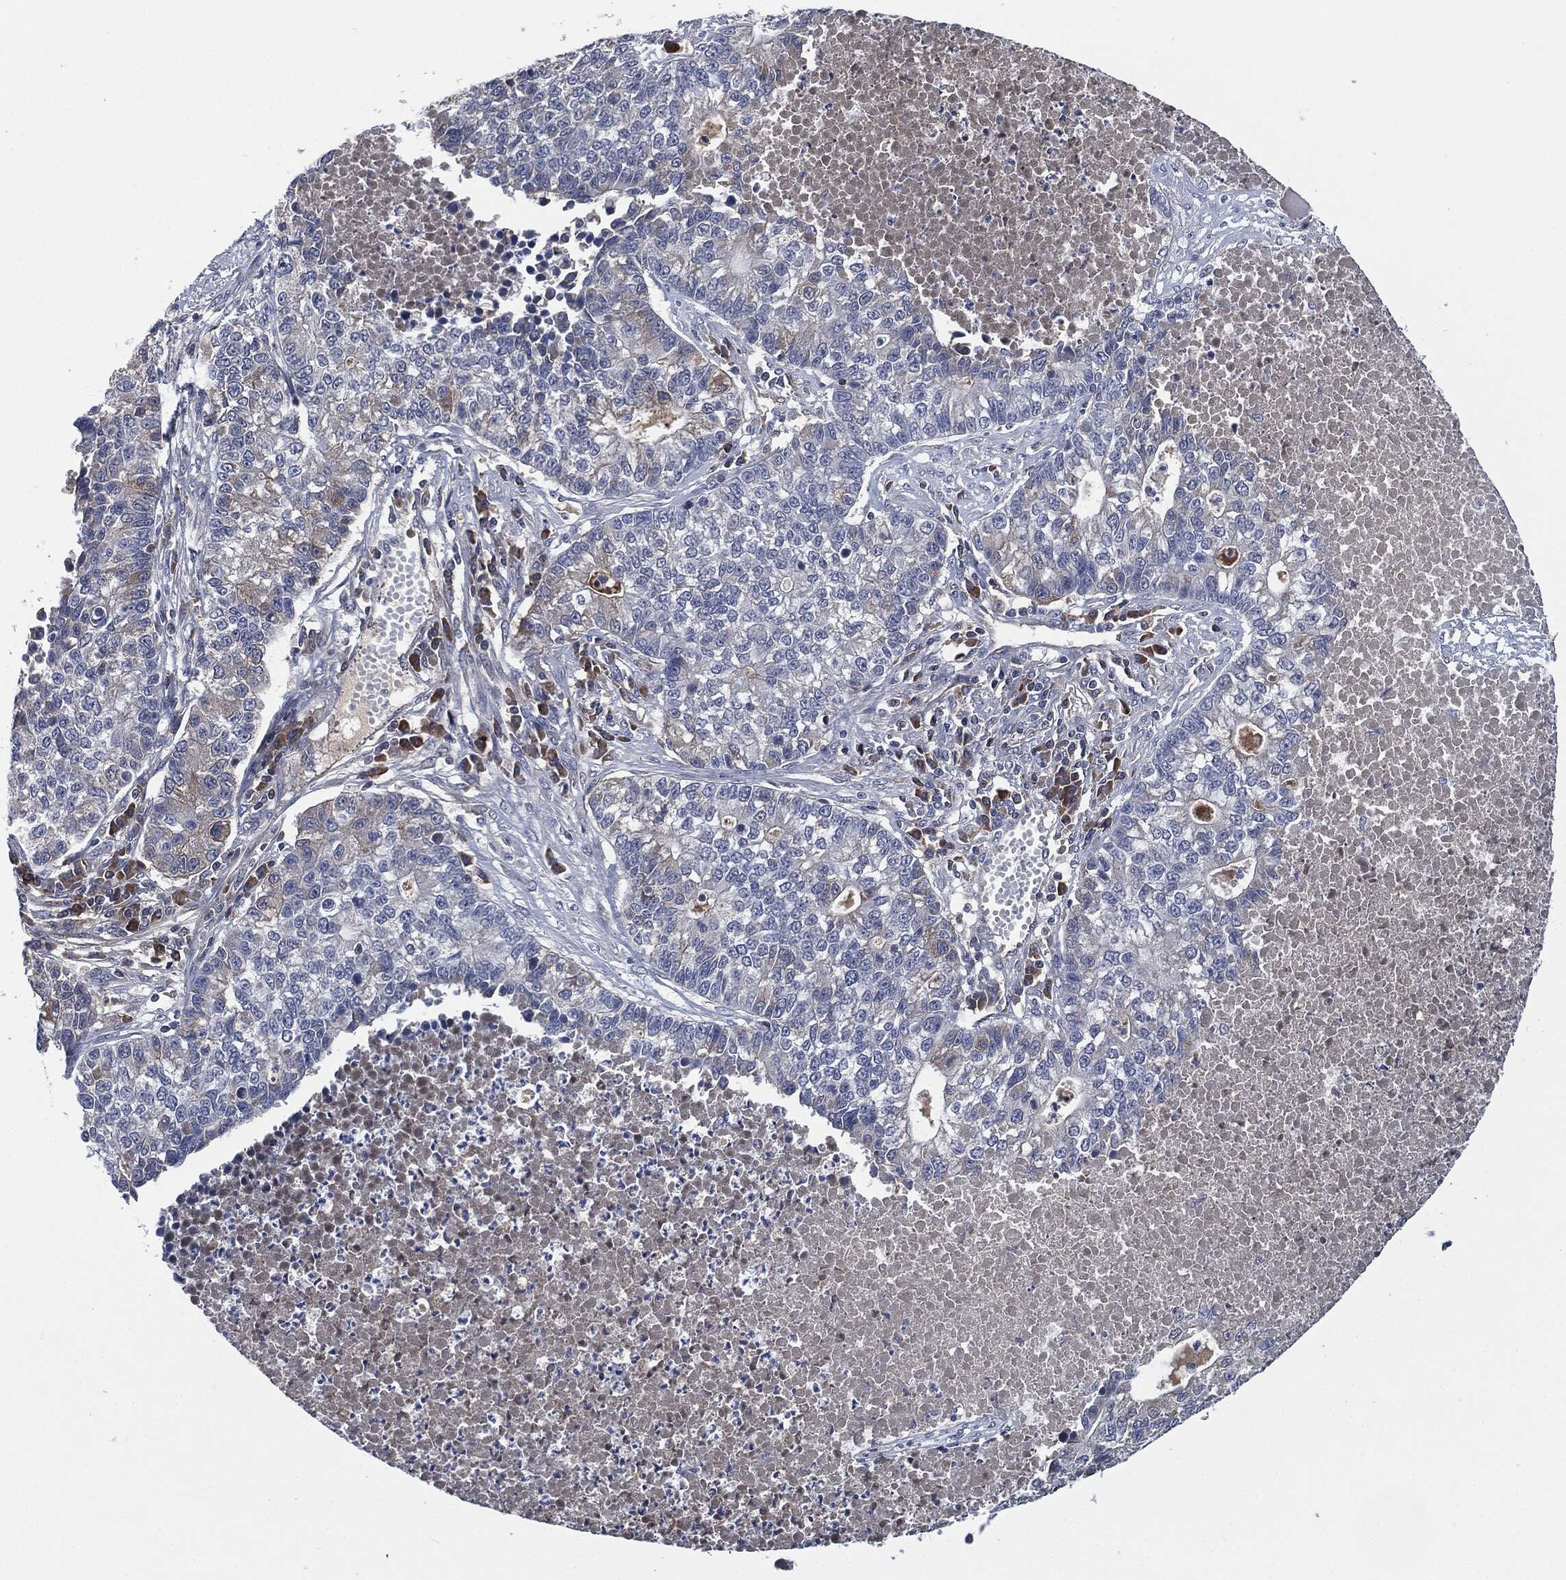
{"staining": {"intensity": "negative", "quantity": "none", "location": "none"}, "tissue": "lung cancer", "cell_type": "Tumor cells", "image_type": "cancer", "snomed": [{"axis": "morphology", "description": "Adenocarcinoma, NOS"}, {"axis": "topography", "description": "Lung"}], "caption": "Lung cancer (adenocarcinoma) was stained to show a protein in brown. There is no significant staining in tumor cells.", "gene": "IL2RG", "patient": {"sex": "male", "age": 57}}